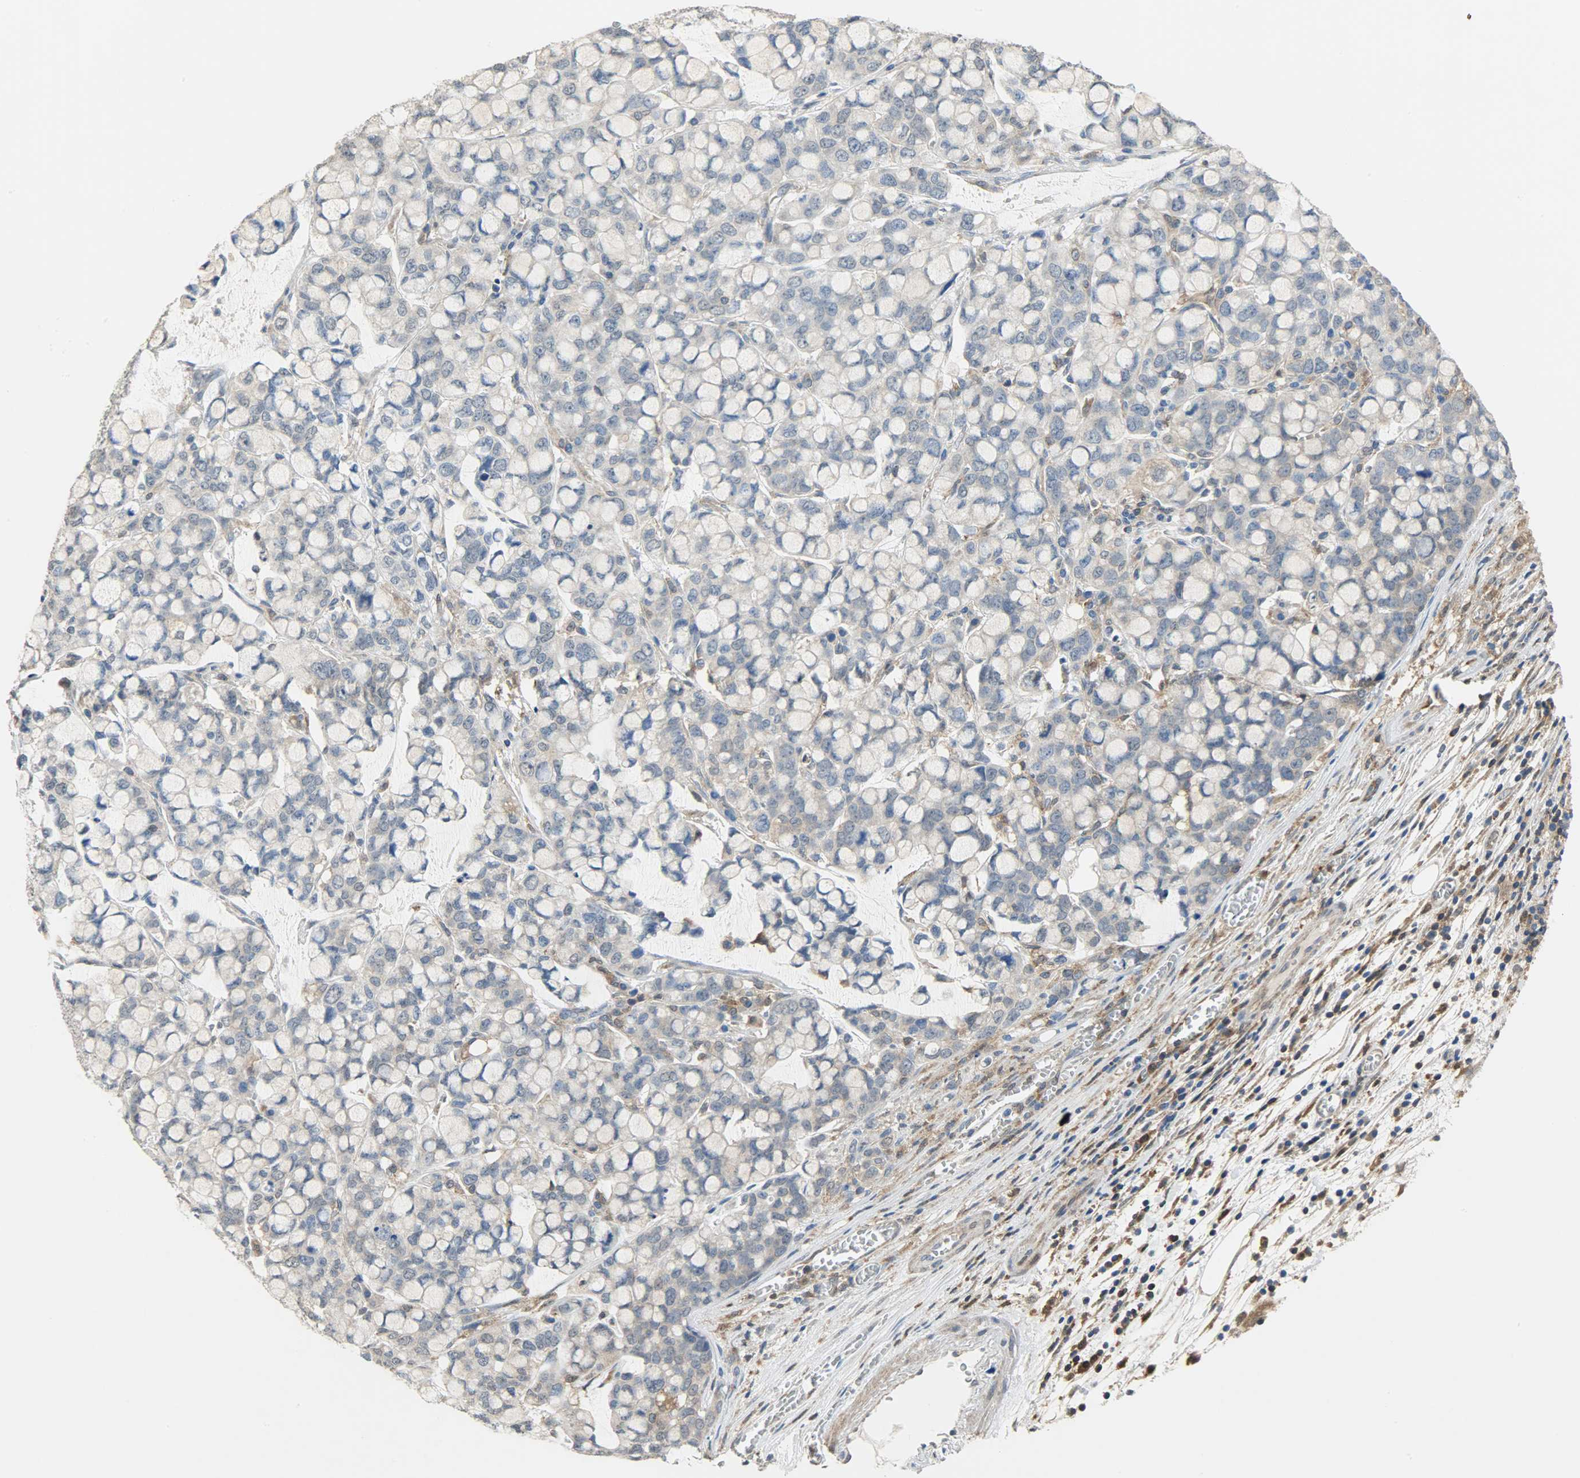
{"staining": {"intensity": "weak", "quantity": "25%-75%", "location": "cytoplasmic/membranous"}, "tissue": "stomach cancer", "cell_type": "Tumor cells", "image_type": "cancer", "snomed": [{"axis": "morphology", "description": "Adenocarcinoma, NOS"}, {"axis": "topography", "description": "Stomach, lower"}], "caption": "This is an image of immunohistochemistry staining of stomach cancer (adenocarcinoma), which shows weak positivity in the cytoplasmic/membranous of tumor cells.", "gene": "TRIM21", "patient": {"sex": "male", "age": 84}}